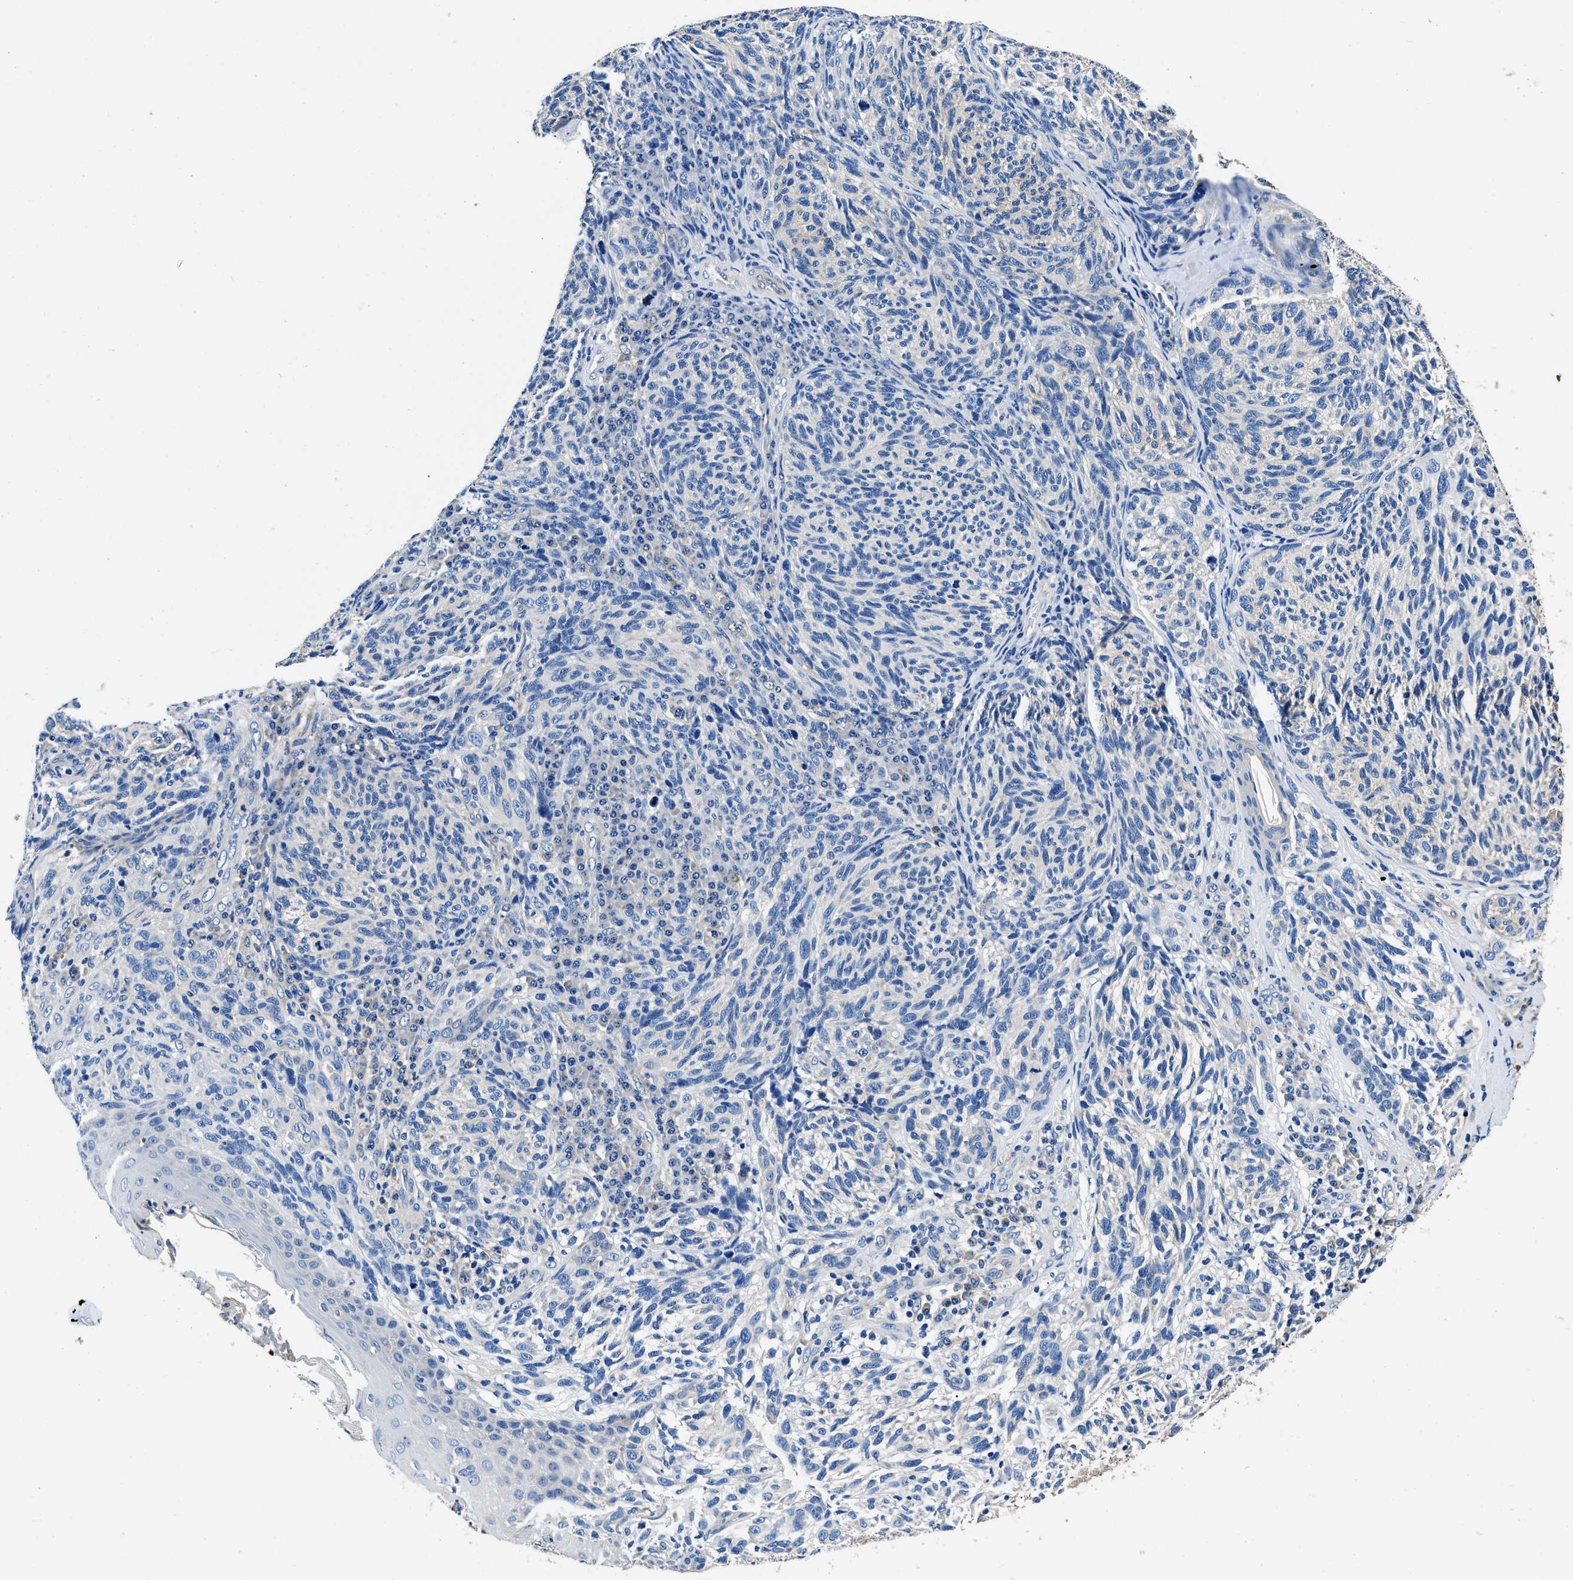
{"staining": {"intensity": "negative", "quantity": "none", "location": "none"}, "tissue": "melanoma", "cell_type": "Tumor cells", "image_type": "cancer", "snomed": [{"axis": "morphology", "description": "Malignant melanoma, NOS"}, {"axis": "topography", "description": "Skin"}], "caption": "Immunohistochemical staining of human malignant melanoma displays no significant staining in tumor cells.", "gene": "NEU1", "patient": {"sex": "female", "age": 73}}